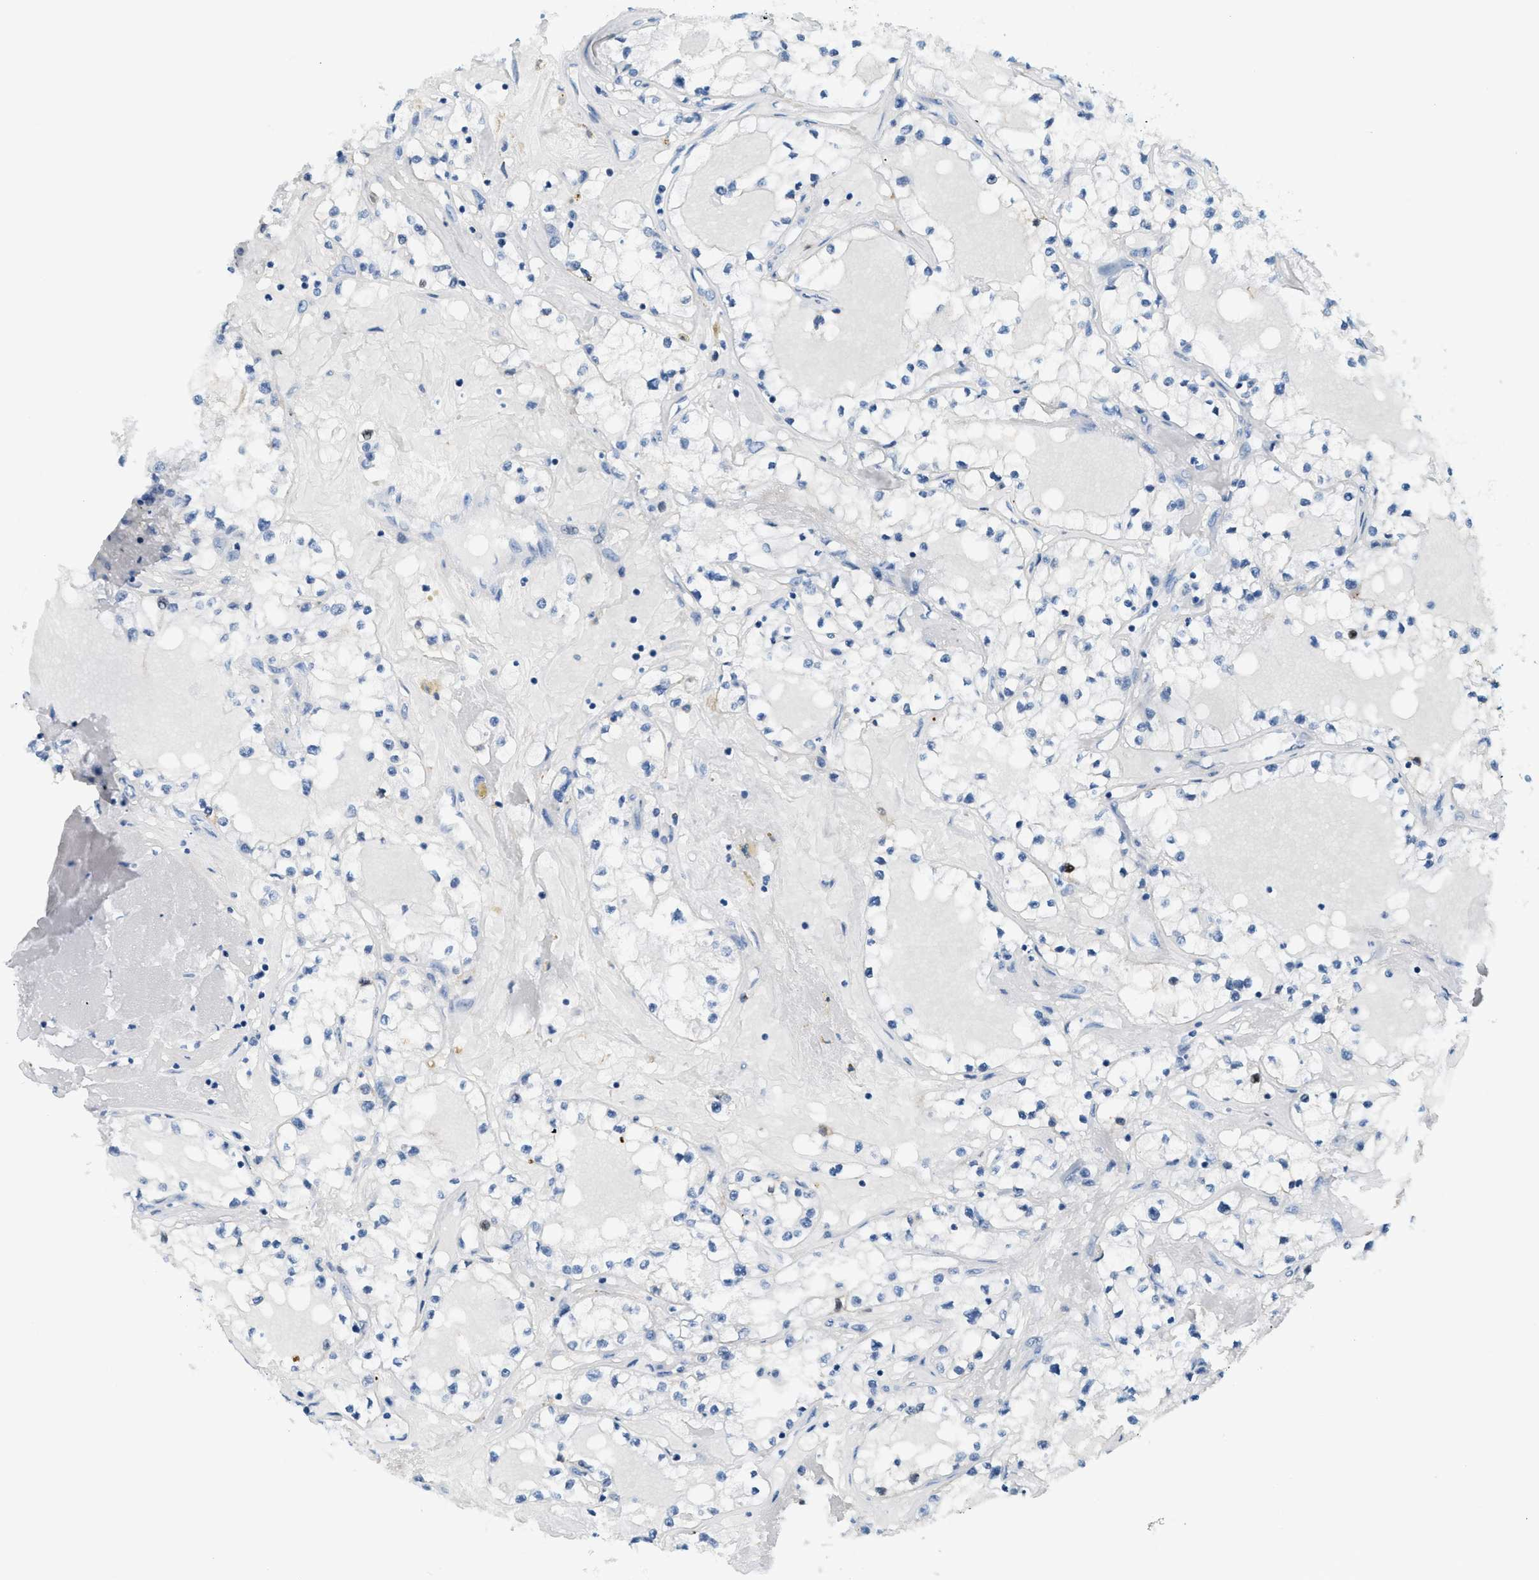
{"staining": {"intensity": "negative", "quantity": "none", "location": "none"}, "tissue": "renal cancer", "cell_type": "Tumor cells", "image_type": "cancer", "snomed": [{"axis": "morphology", "description": "Adenocarcinoma, NOS"}, {"axis": "topography", "description": "Kidney"}], "caption": "There is no significant staining in tumor cells of renal cancer. The staining is performed using DAB brown chromogen with nuclei counter-stained in using hematoxylin.", "gene": "CYP4X1", "patient": {"sex": "male", "age": 56}}